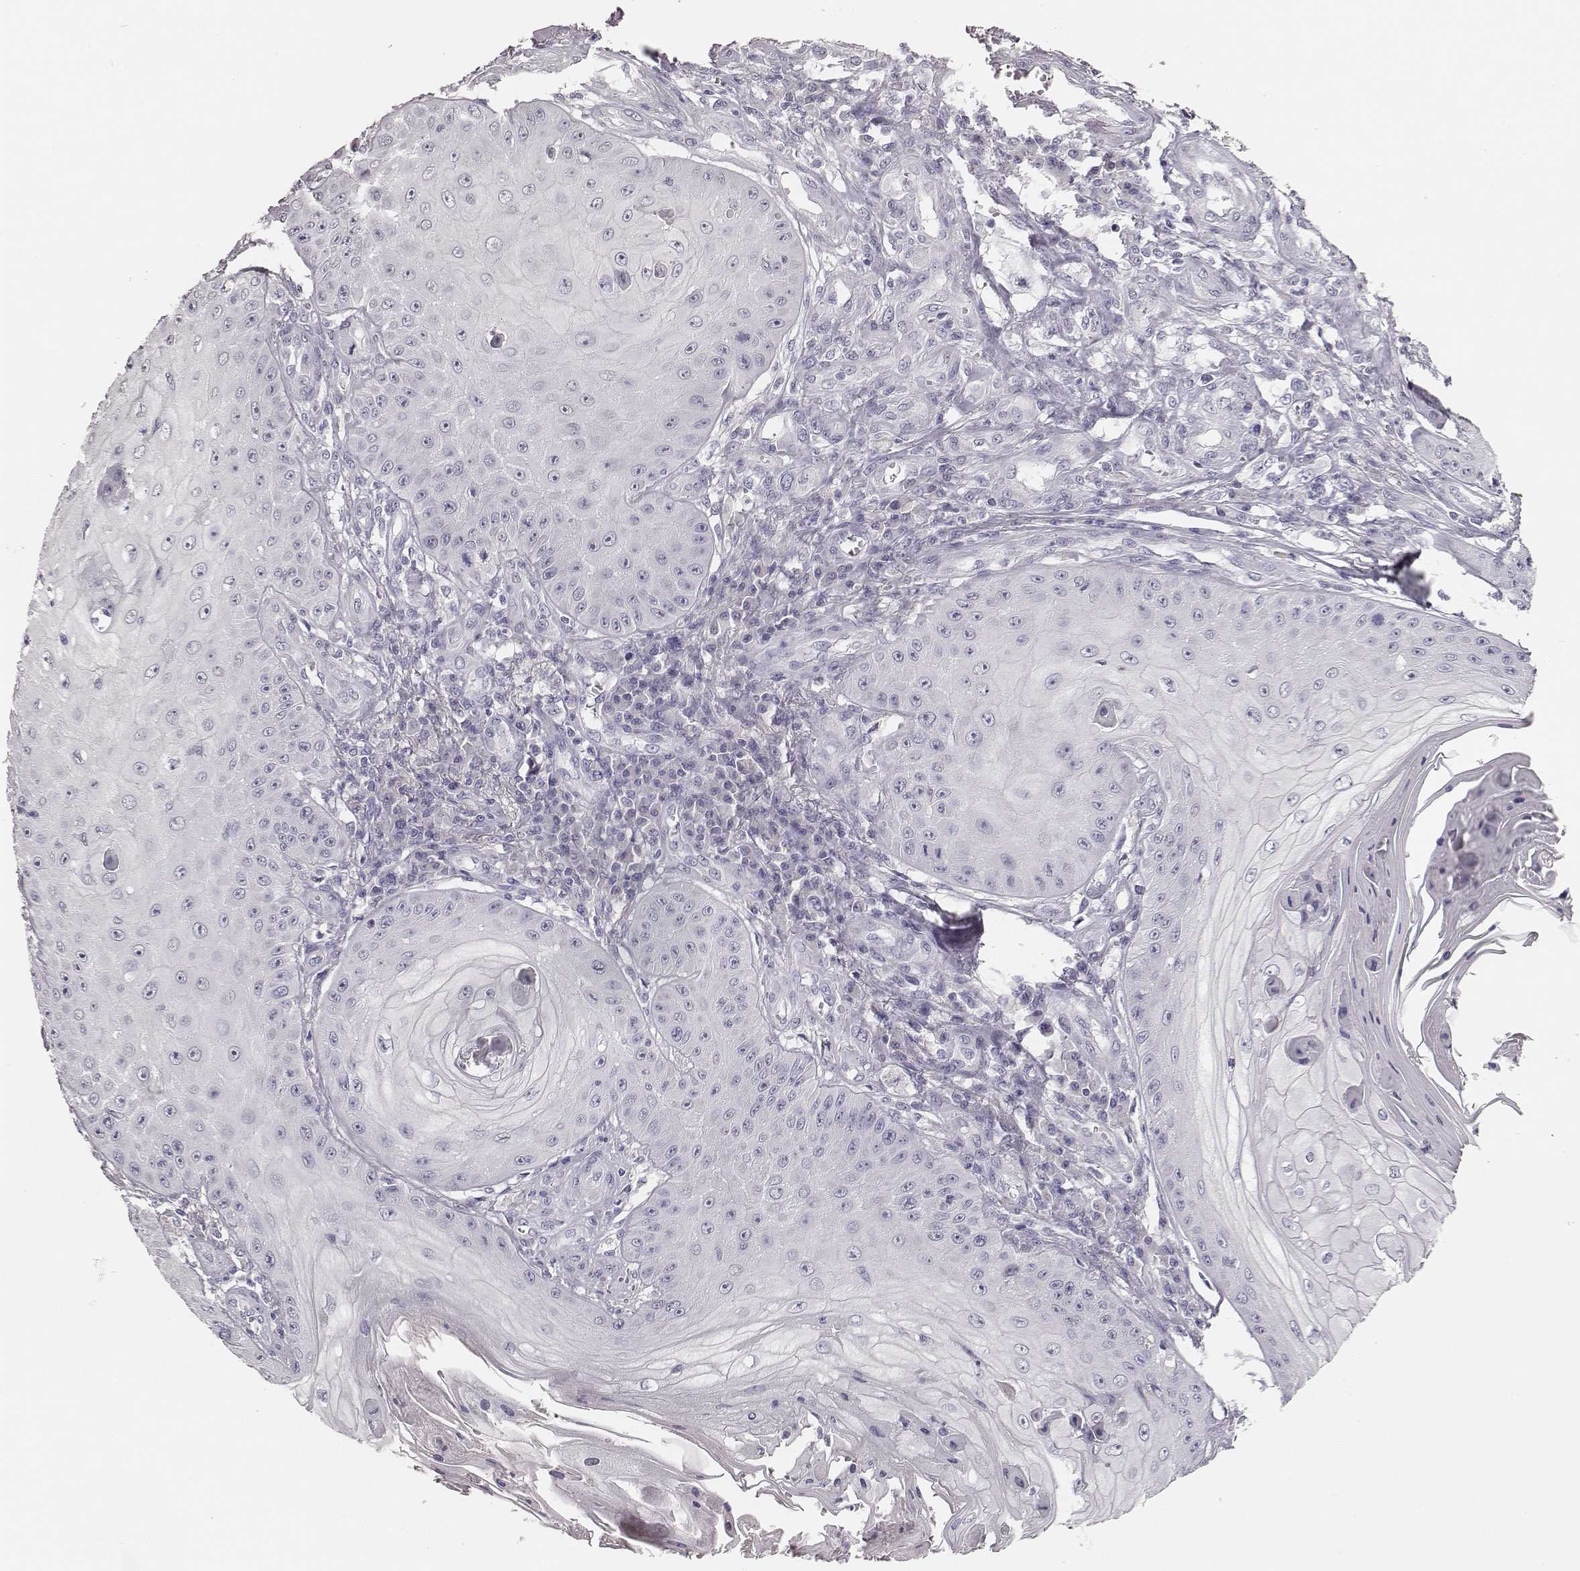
{"staining": {"intensity": "negative", "quantity": "none", "location": "none"}, "tissue": "skin cancer", "cell_type": "Tumor cells", "image_type": "cancer", "snomed": [{"axis": "morphology", "description": "Squamous cell carcinoma, NOS"}, {"axis": "topography", "description": "Skin"}], "caption": "Tumor cells show no significant protein staining in squamous cell carcinoma (skin). Nuclei are stained in blue.", "gene": "MYH6", "patient": {"sex": "male", "age": 70}}